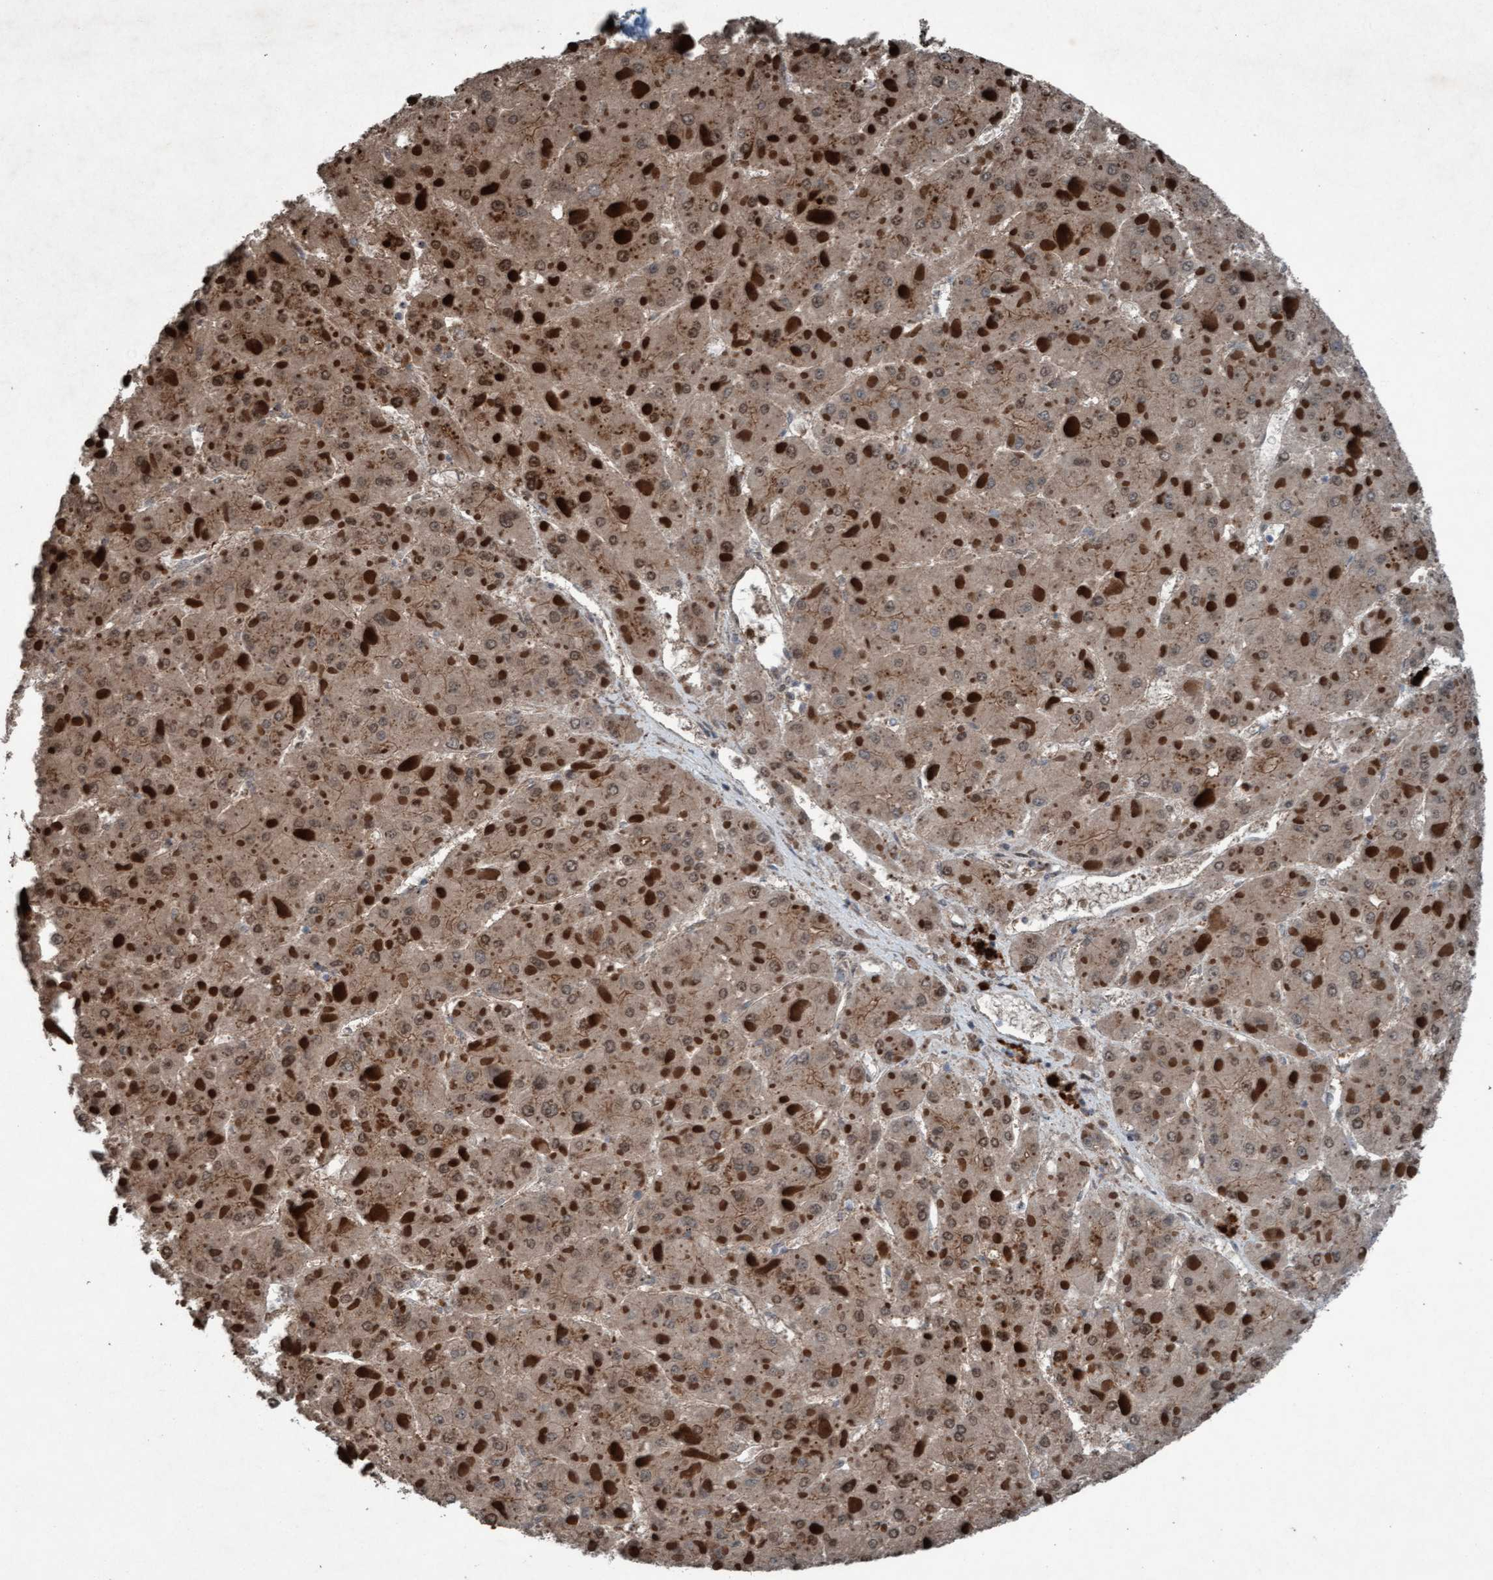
{"staining": {"intensity": "weak", "quantity": ">75%", "location": "cytoplasmic/membranous,nuclear"}, "tissue": "liver cancer", "cell_type": "Tumor cells", "image_type": "cancer", "snomed": [{"axis": "morphology", "description": "Carcinoma, Hepatocellular, NOS"}, {"axis": "topography", "description": "Liver"}], "caption": "A brown stain shows weak cytoplasmic/membranous and nuclear expression of a protein in human liver hepatocellular carcinoma tumor cells.", "gene": "PLXNB2", "patient": {"sex": "female", "age": 73}}